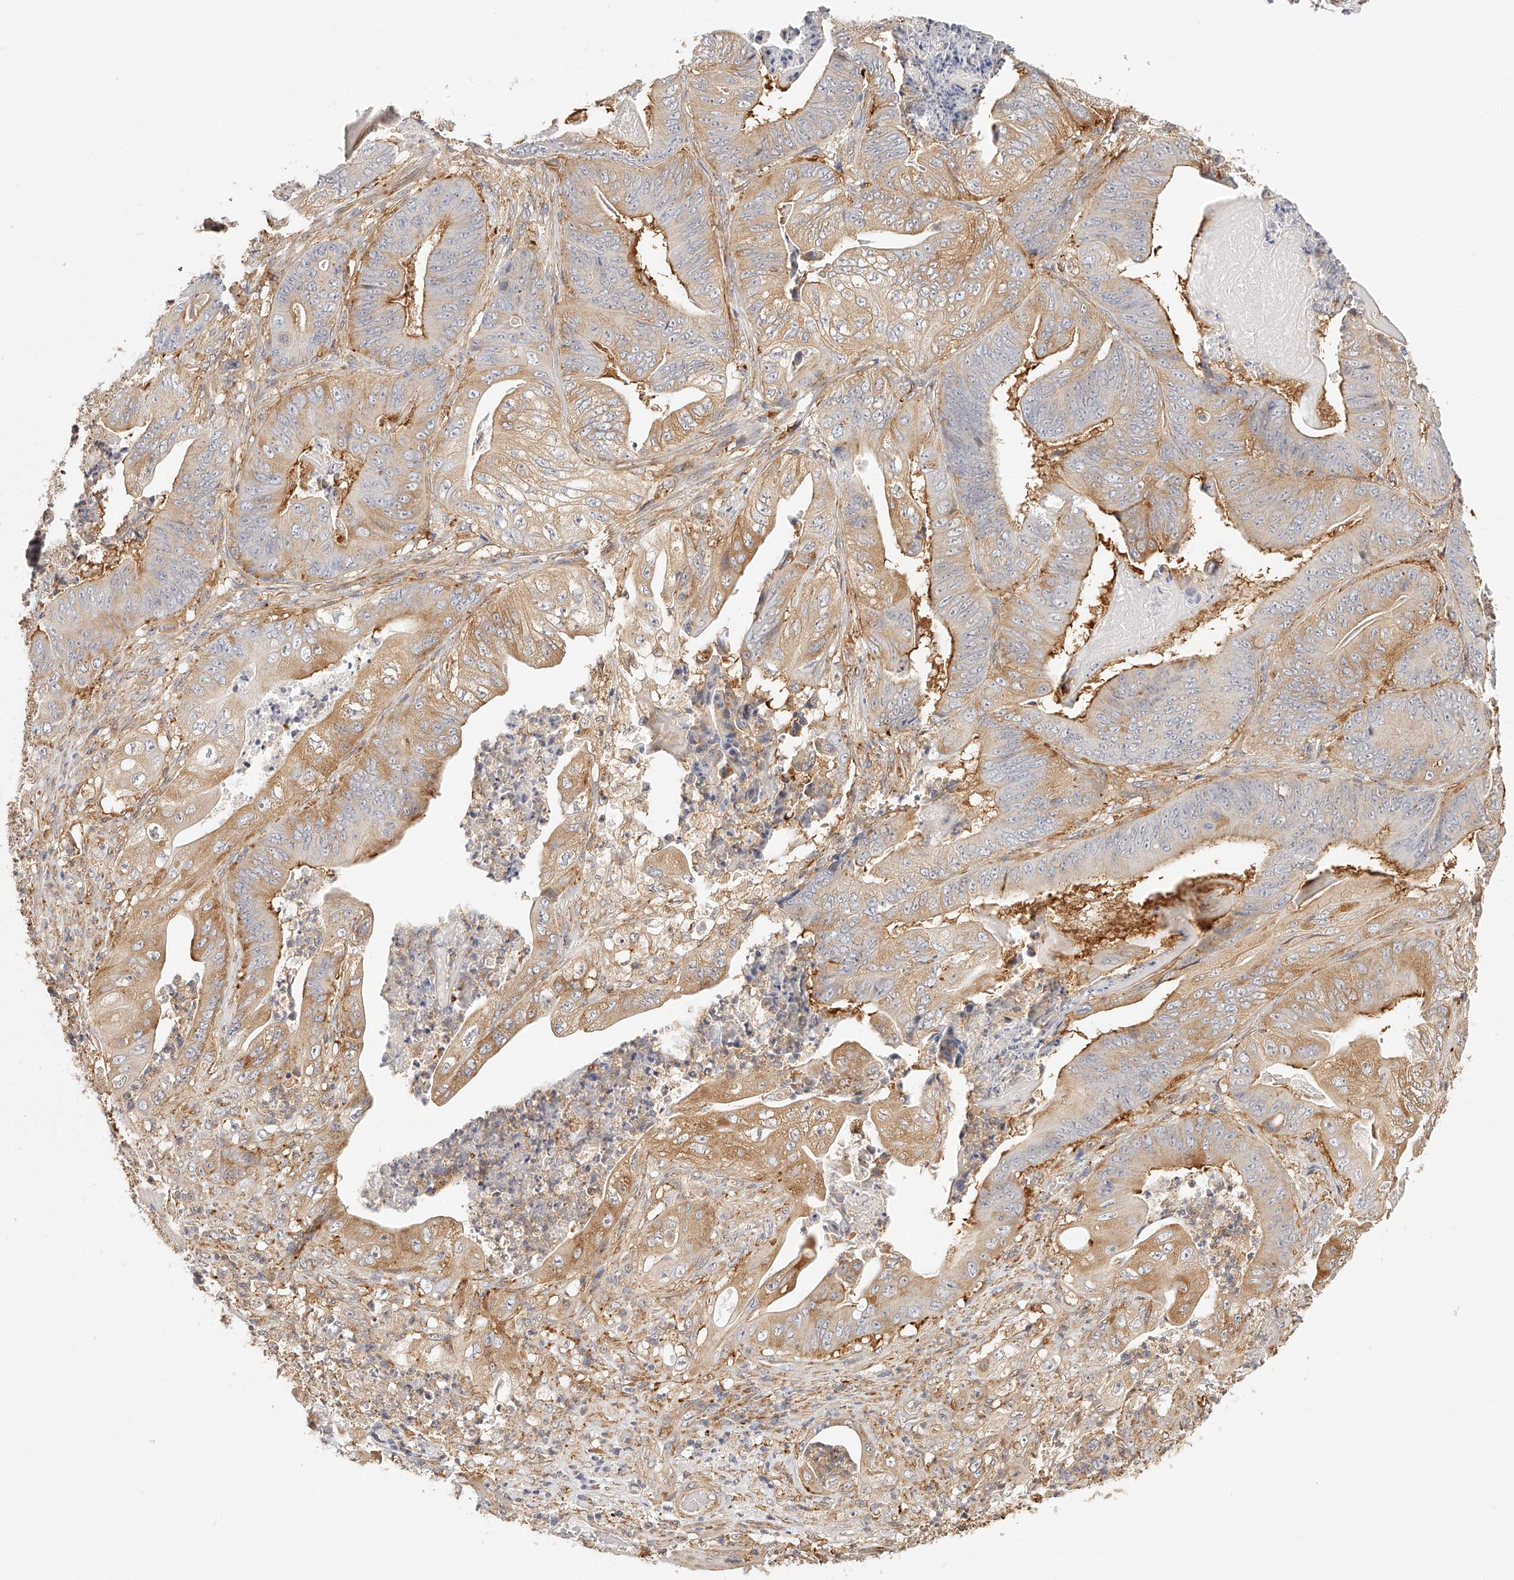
{"staining": {"intensity": "moderate", "quantity": ">75%", "location": "cytoplasmic/membranous"}, "tissue": "stomach cancer", "cell_type": "Tumor cells", "image_type": "cancer", "snomed": [{"axis": "morphology", "description": "Adenocarcinoma, NOS"}, {"axis": "topography", "description": "Stomach"}], "caption": "Immunohistochemistry (DAB) staining of human adenocarcinoma (stomach) demonstrates moderate cytoplasmic/membranous protein positivity in about >75% of tumor cells.", "gene": "SYNC", "patient": {"sex": "female", "age": 73}}